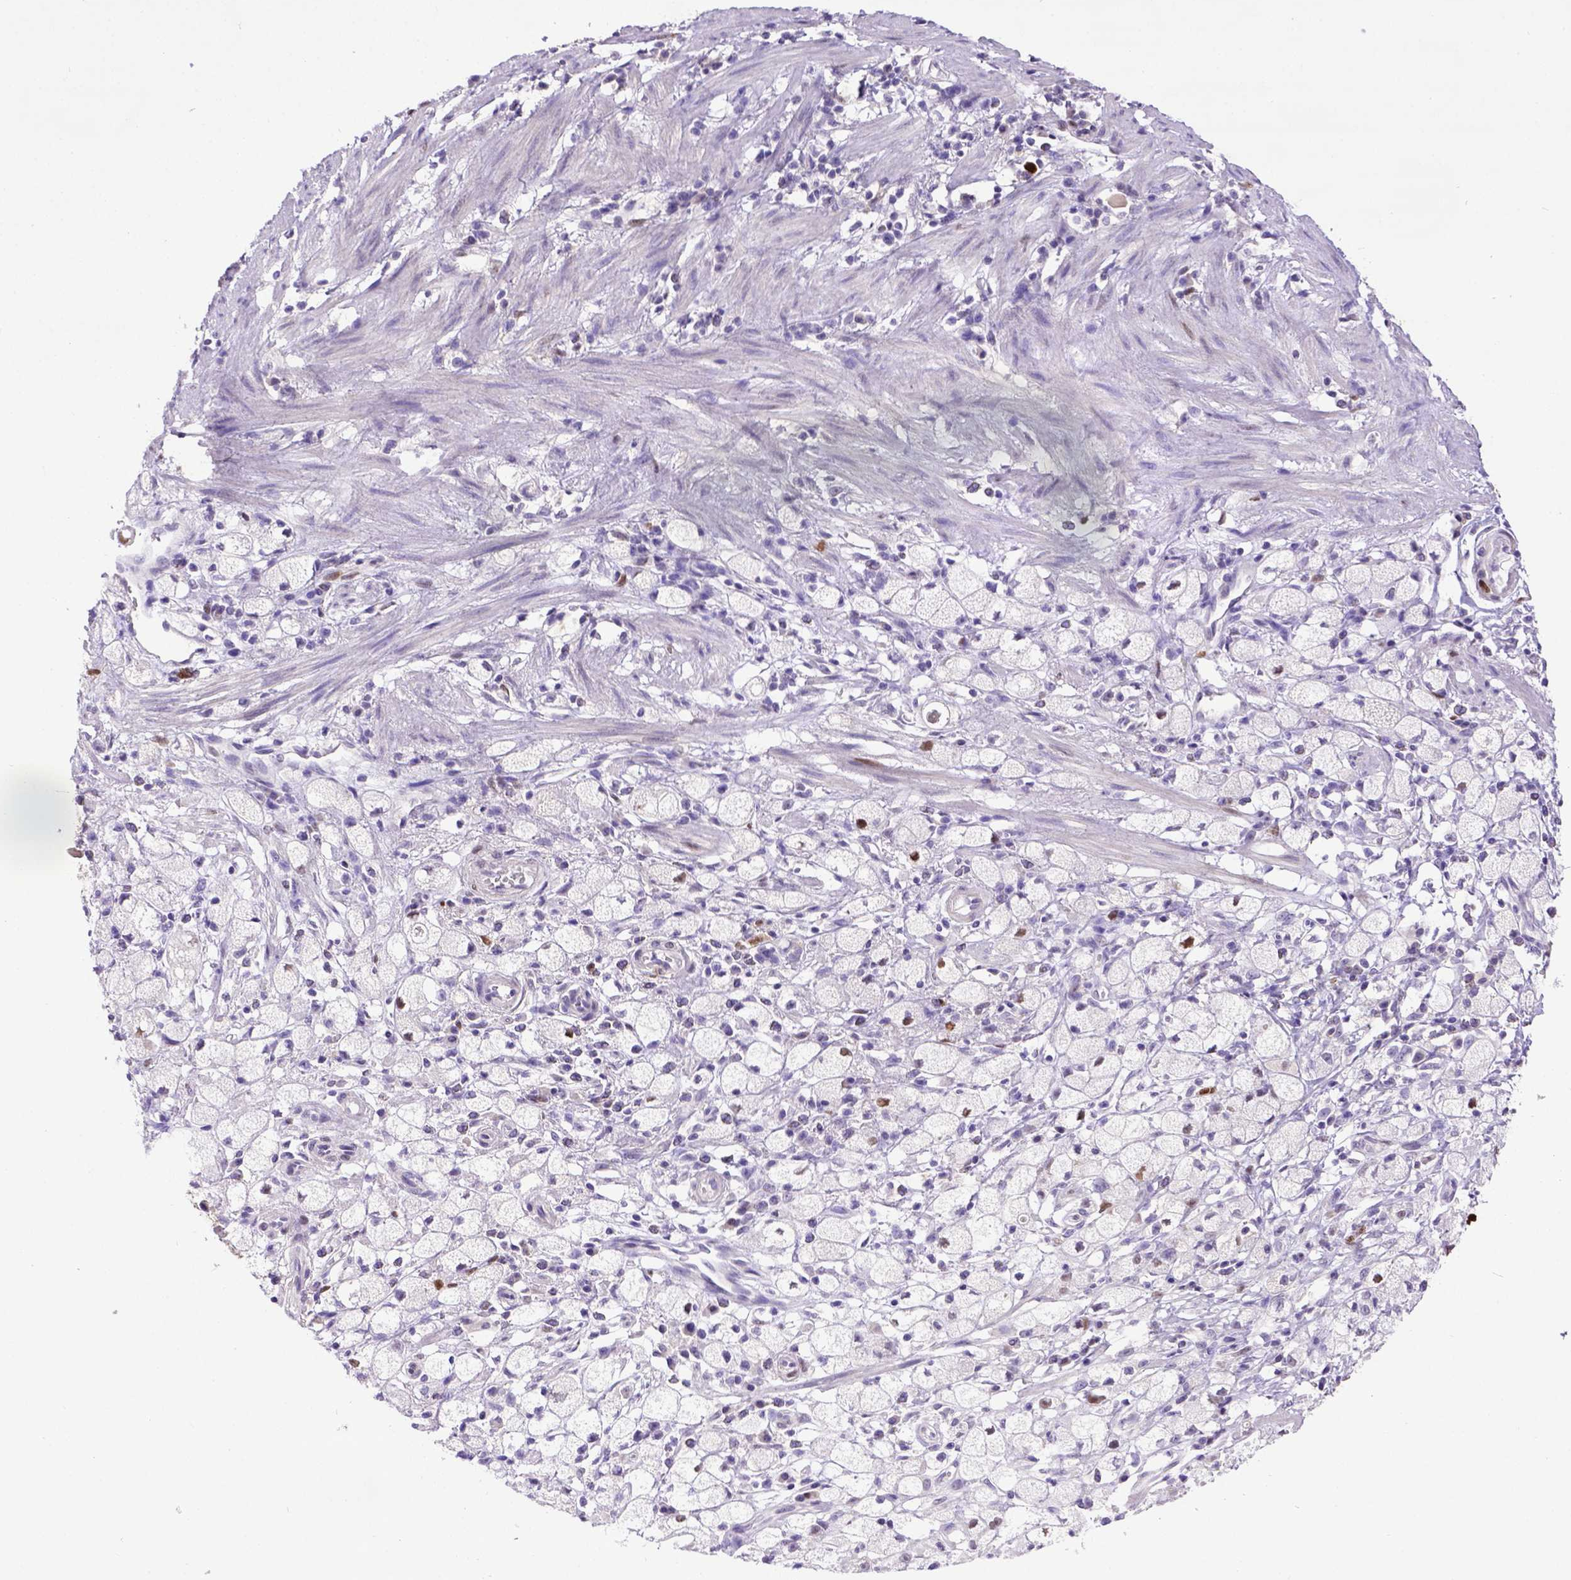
{"staining": {"intensity": "moderate", "quantity": "<25%", "location": "nuclear"}, "tissue": "stomach cancer", "cell_type": "Tumor cells", "image_type": "cancer", "snomed": [{"axis": "morphology", "description": "Adenocarcinoma, NOS"}, {"axis": "topography", "description": "Stomach"}], "caption": "High-magnification brightfield microscopy of stomach cancer stained with DAB (3,3'-diaminobenzidine) (brown) and counterstained with hematoxylin (blue). tumor cells exhibit moderate nuclear expression is present in about<25% of cells.", "gene": "CDKN1A", "patient": {"sex": "male", "age": 58}}